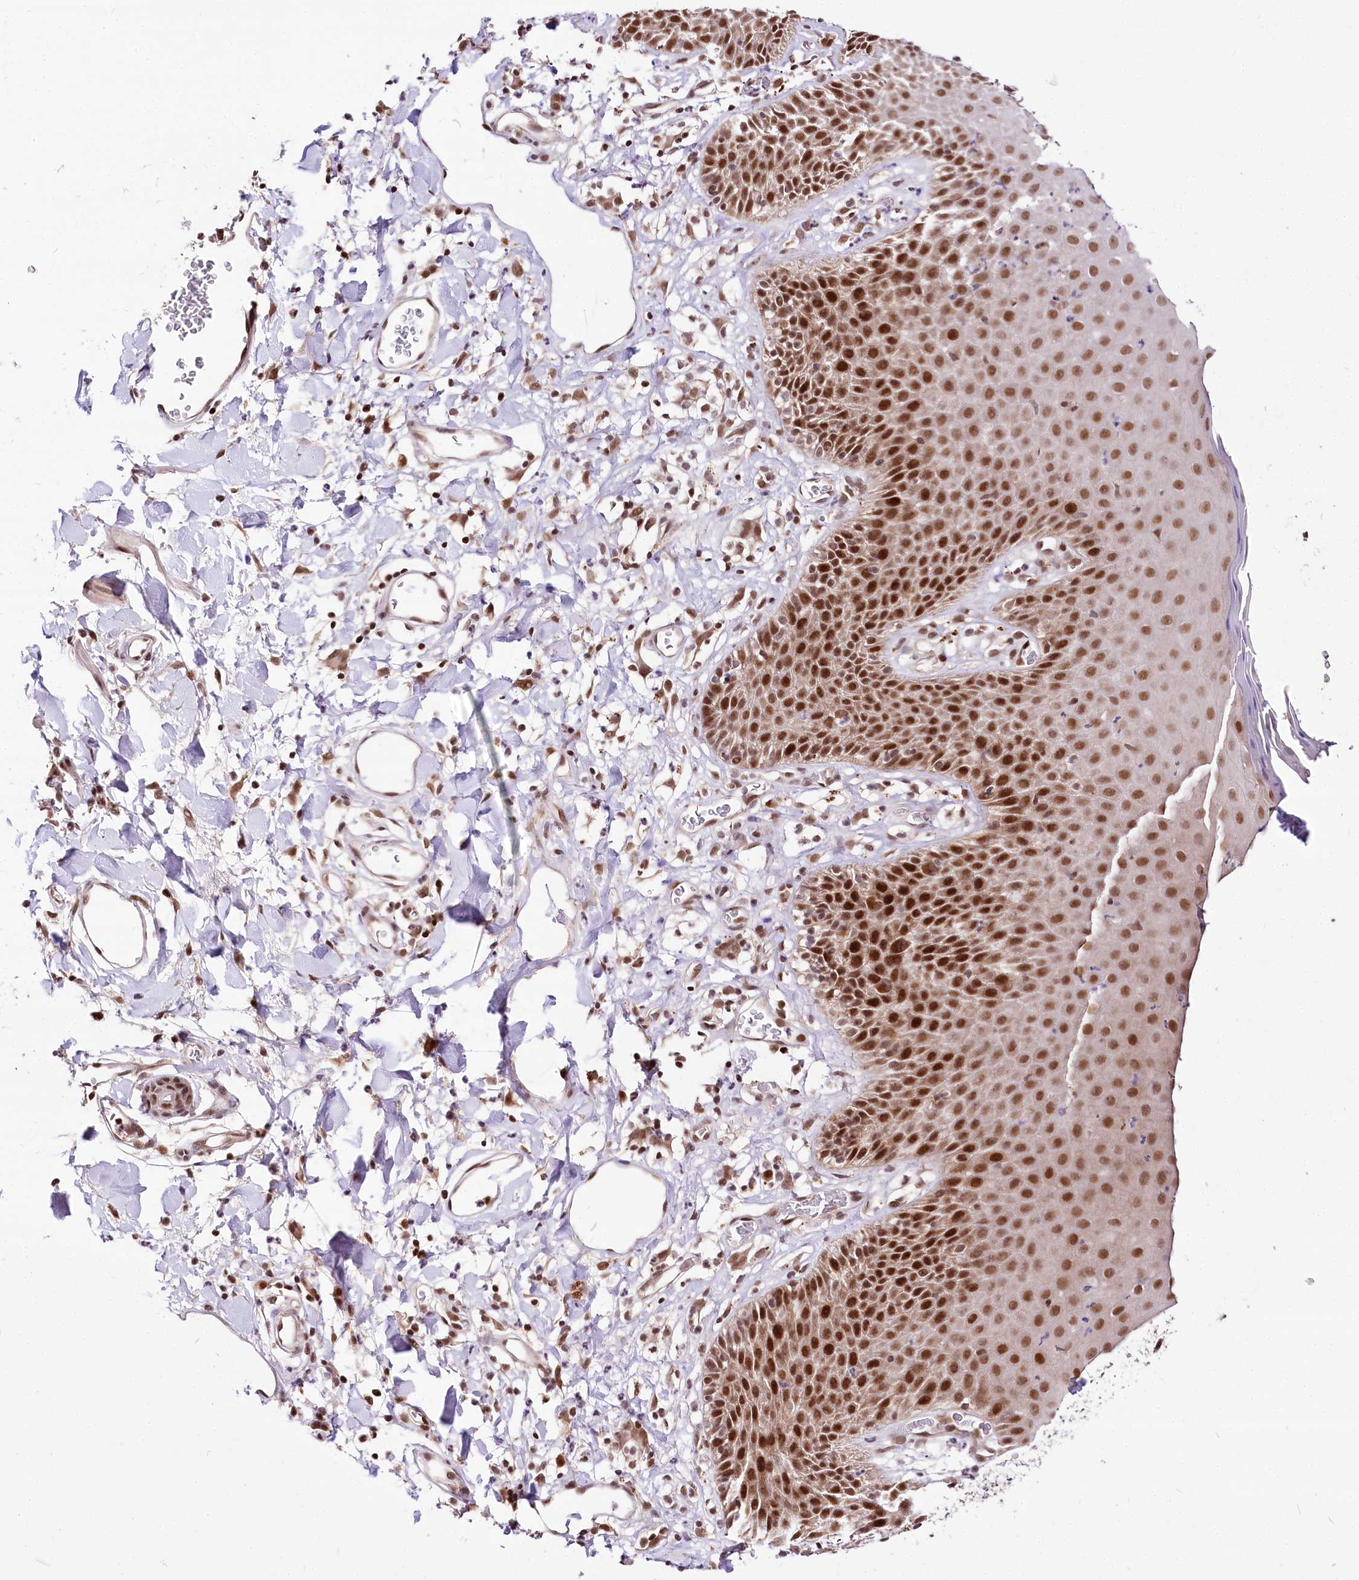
{"staining": {"intensity": "strong", "quantity": ">75%", "location": "nuclear"}, "tissue": "skin", "cell_type": "Epidermal cells", "image_type": "normal", "snomed": [{"axis": "morphology", "description": "Normal tissue, NOS"}, {"axis": "topography", "description": "Vulva"}], "caption": "The image shows immunohistochemical staining of normal skin. There is strong nuclear positivity is present in approximately >75% of epidermal cells. The protein of interest is shown in brown color, while the nuclei are stained blue.", "gene": "POLA2", "patient": {"sex": "female", "age": 68}}